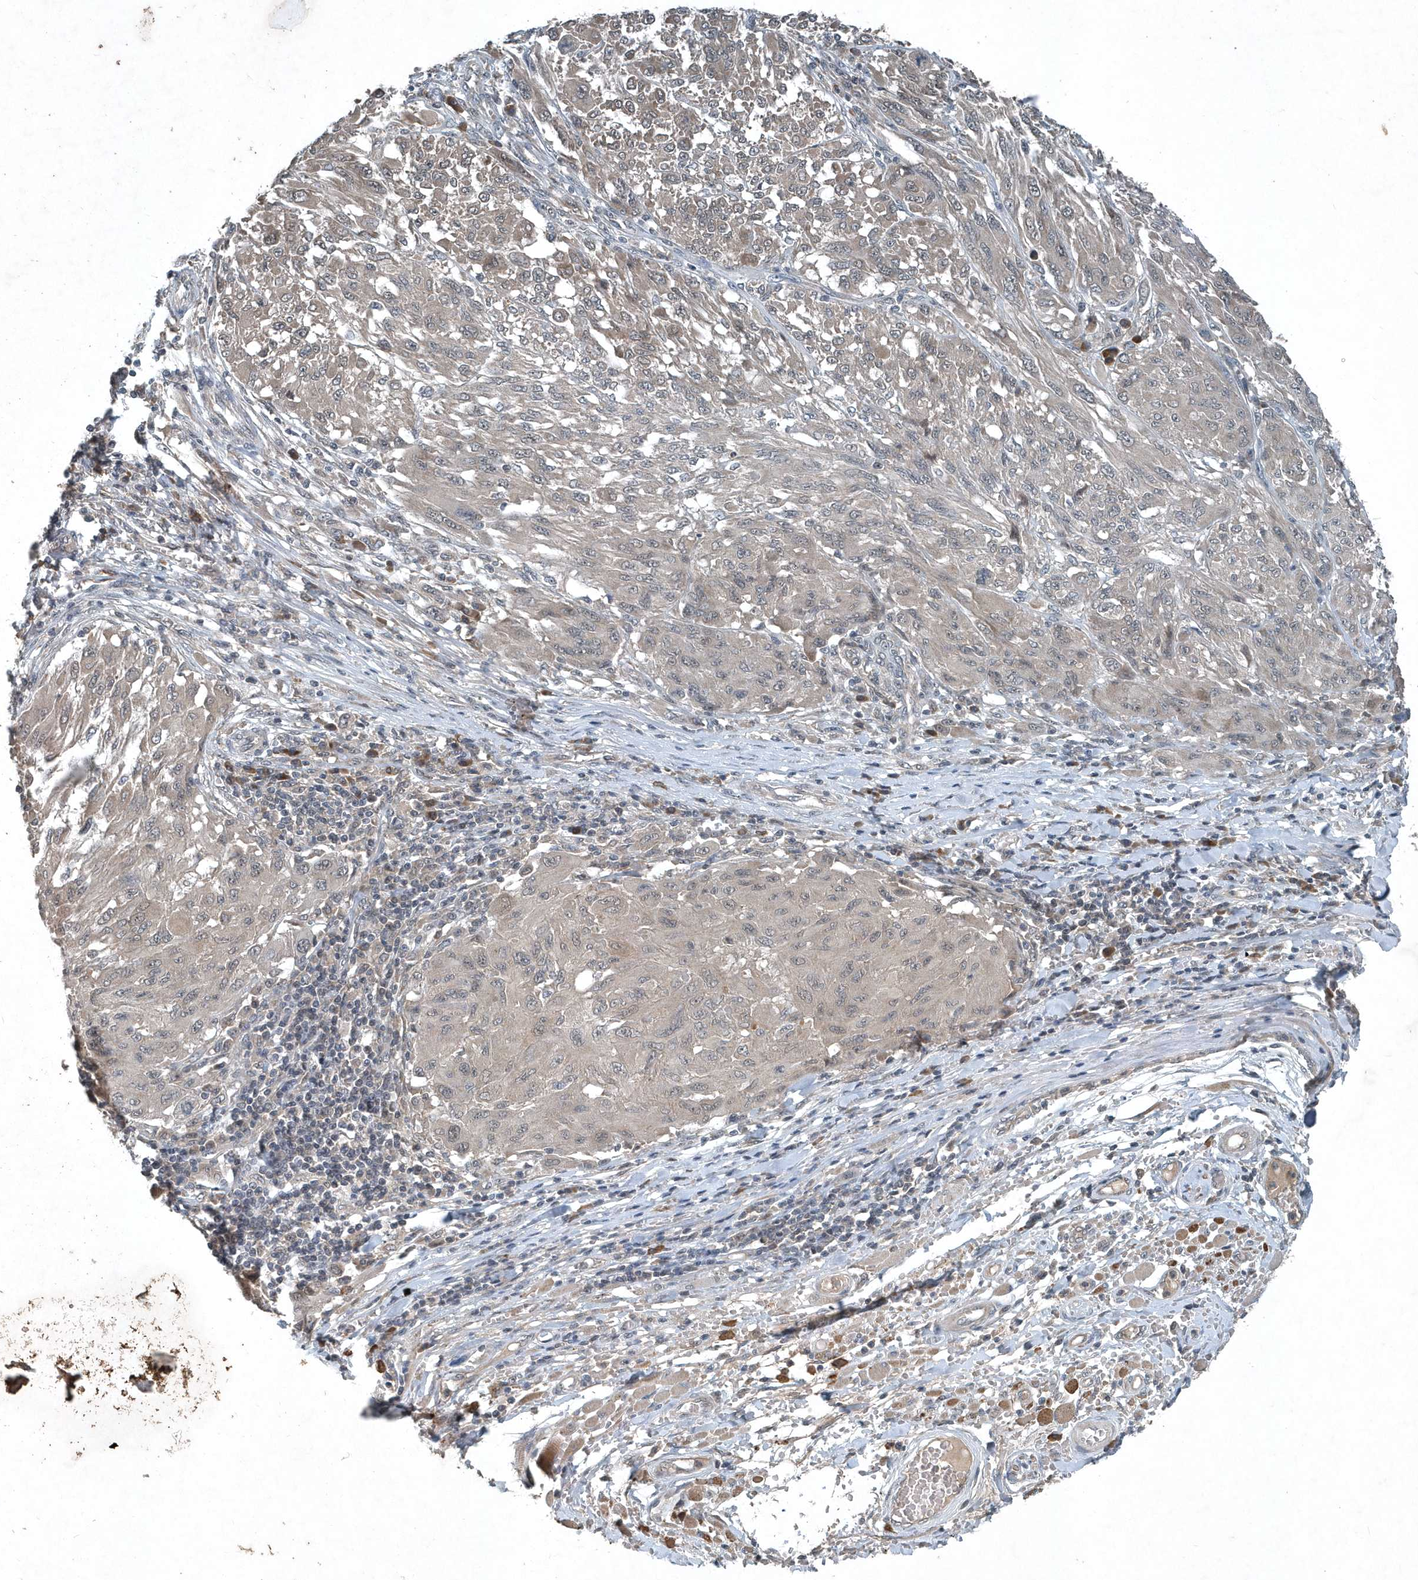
{"staining": {"intensity": "negative", "quantity": "none", "location": "none"}, "tissue": "melanoma", "cell_type": "Tumor cells", "image_type": "cancer", "snomed": [{"axis": "morphology", "description": "Malignant melanoma, NOS"}, {"axis": "topography", "description": "Skin"}], "caption": "The IHC photomicrograph has no significant positivity in tumor cells of malignant melanoma tissue.", "gene": "SCFD2", "patient": {"sex": "female", "age": 91}}